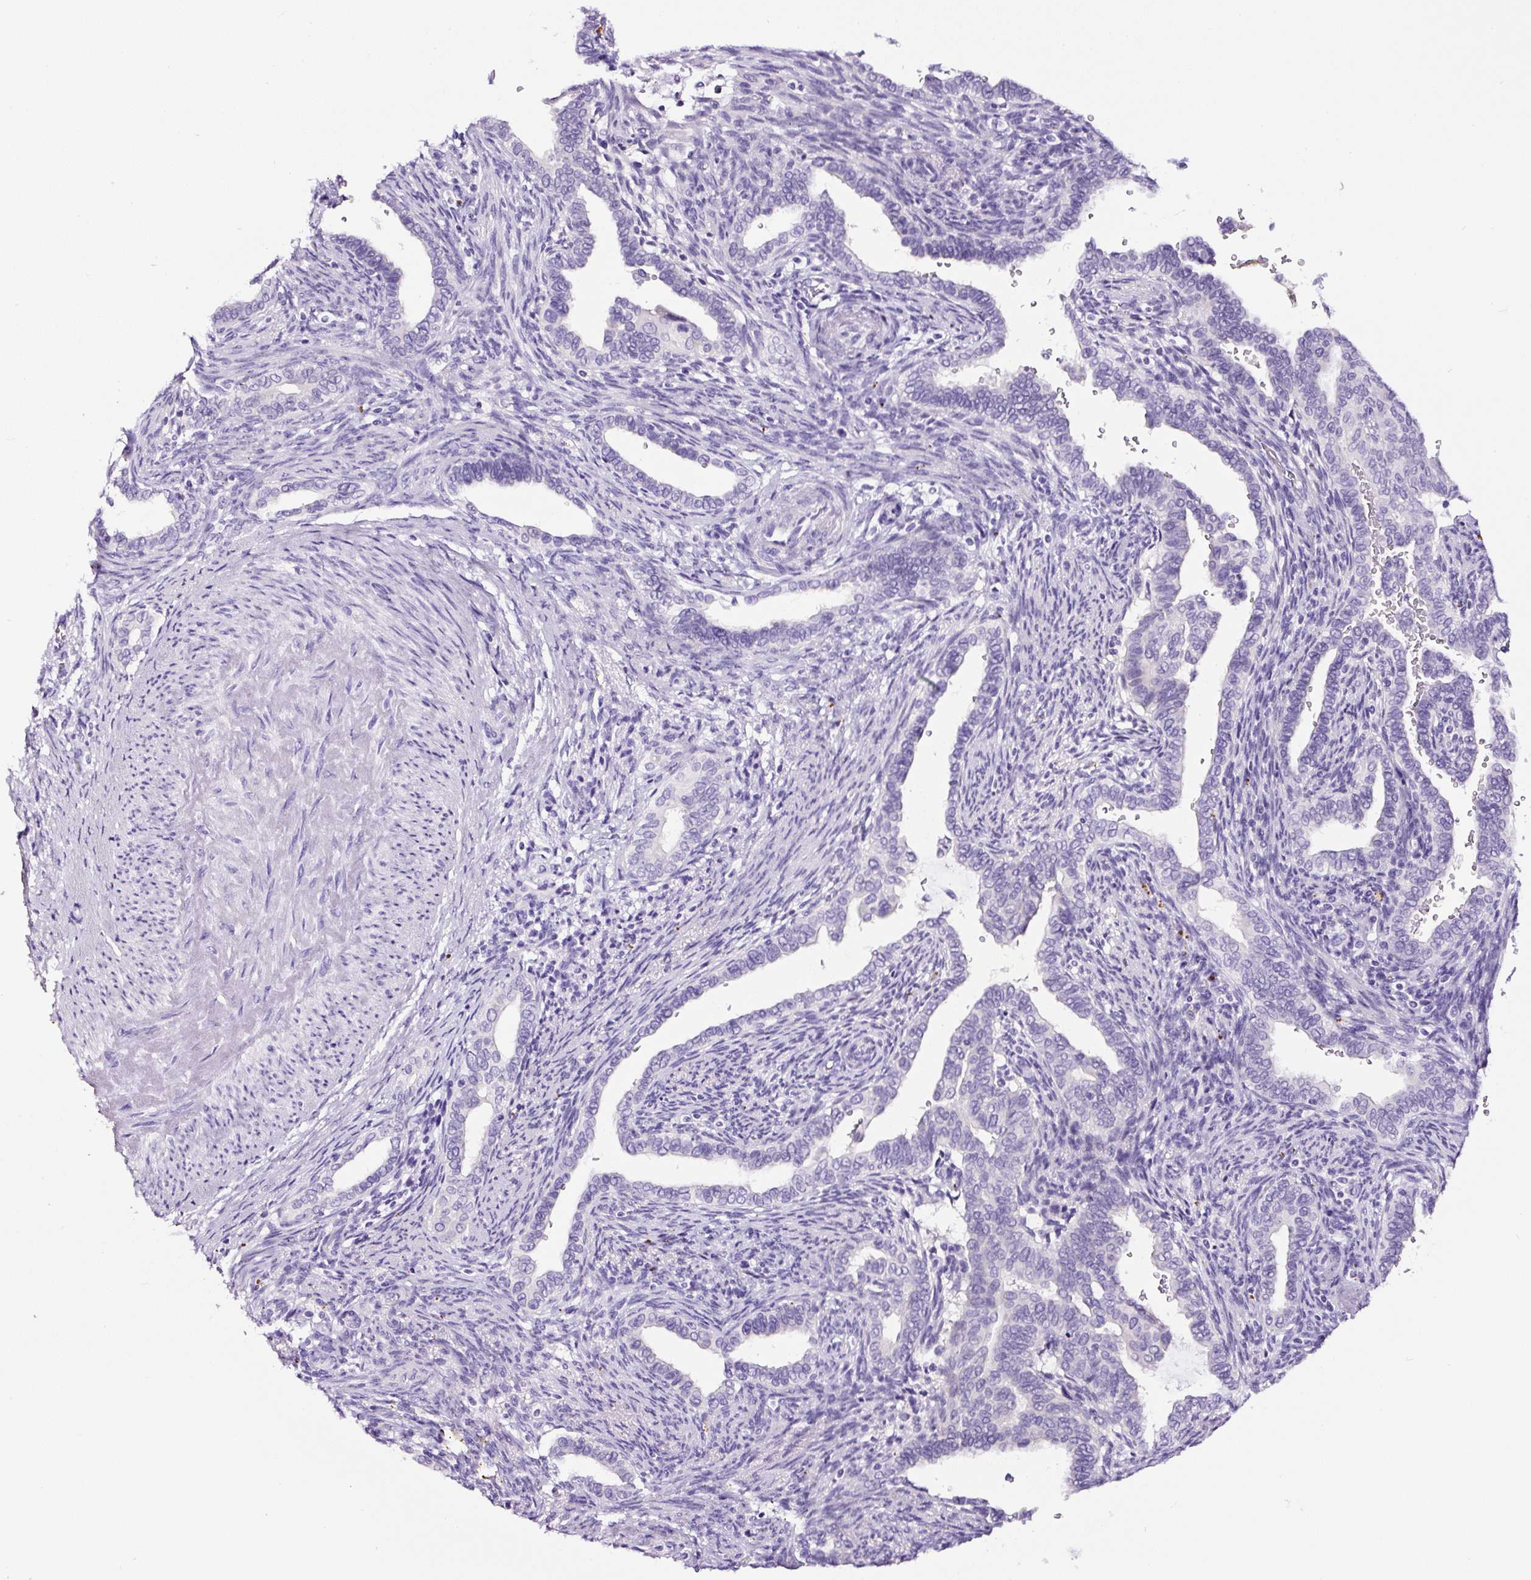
{"staining": {"intensity": "negative", "quantity": "none", "location": "none"}, "tissue": "cervical cancer", "cell_type": "Tumor cells", "image_type": "cancer", "snomed": [{"axis": "morphology", "description": "Adenocarcinoma, NOS"}, {"axis": "morphology", "description": "Adenocarcinoma, Low grade"}, {"axis": "topography", "description": "Cervix"}], "caption": "IHC photomicrograph of neoplastic tissue: human cervical cancer stained with DAB (3,3'-diaminobenzidine) demonstrates no significant protein positivity in tumor cells.", "gene": "SP8", "patient": {"sex": "female", "age": 35}}